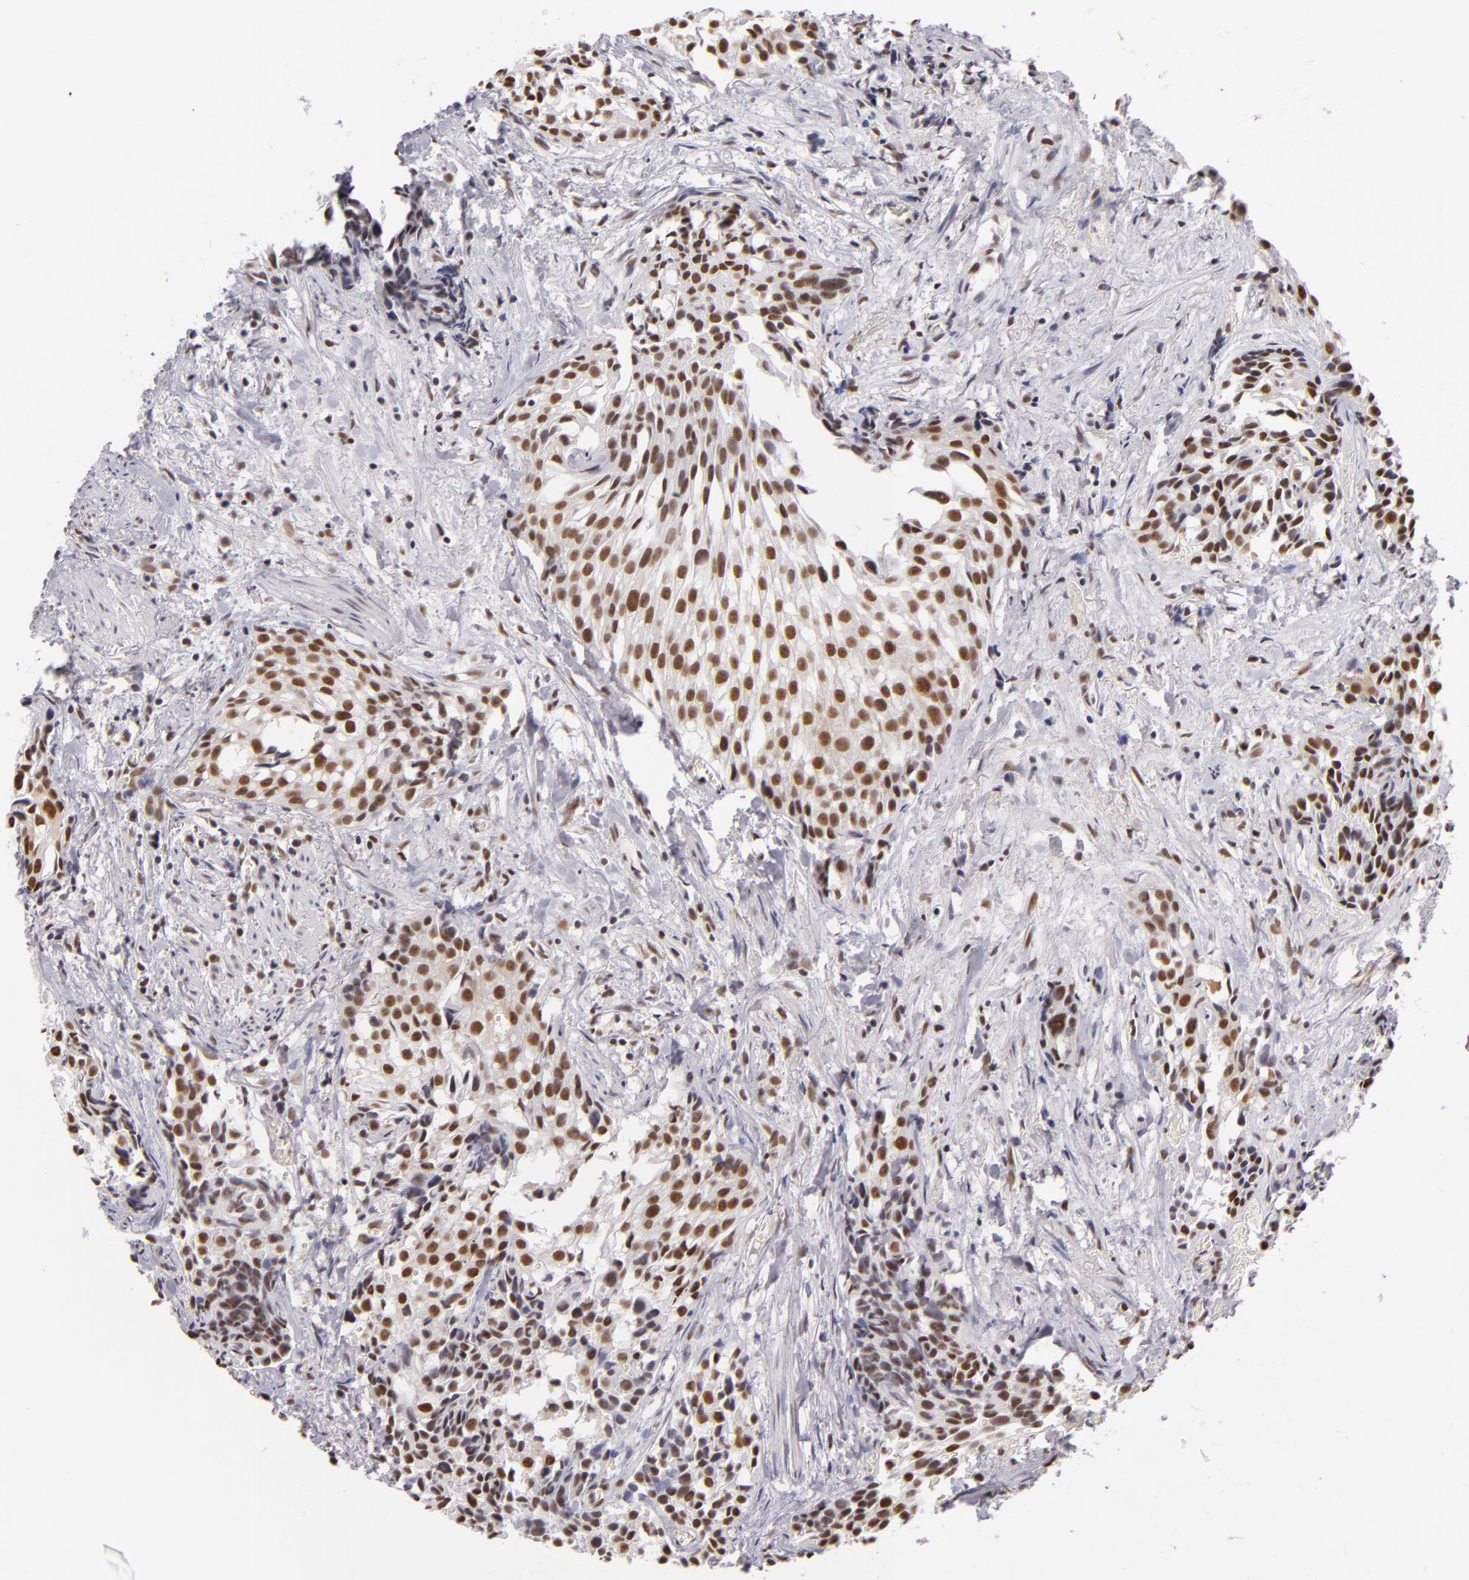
{"staining": {"intensity": "moderate", "quantity": ">75%", "location": "nuclear"}, "tissue": "urothelial cancer", "cell_type": "Tumor cells", "image_type": "cancer", "snomed": [{"axis": "morphology", "description": "Urothelial carcinoma, High grade"}, {"axis": "topography", "description": "Urinary bladder"}], "caption": "Tumor cells reveal medium levels of moderate nuclear positivity in about >75% of cells in human urothelial cancer.", "gene": "INTS6", "patient": {"sex": "female", "age": 78}}